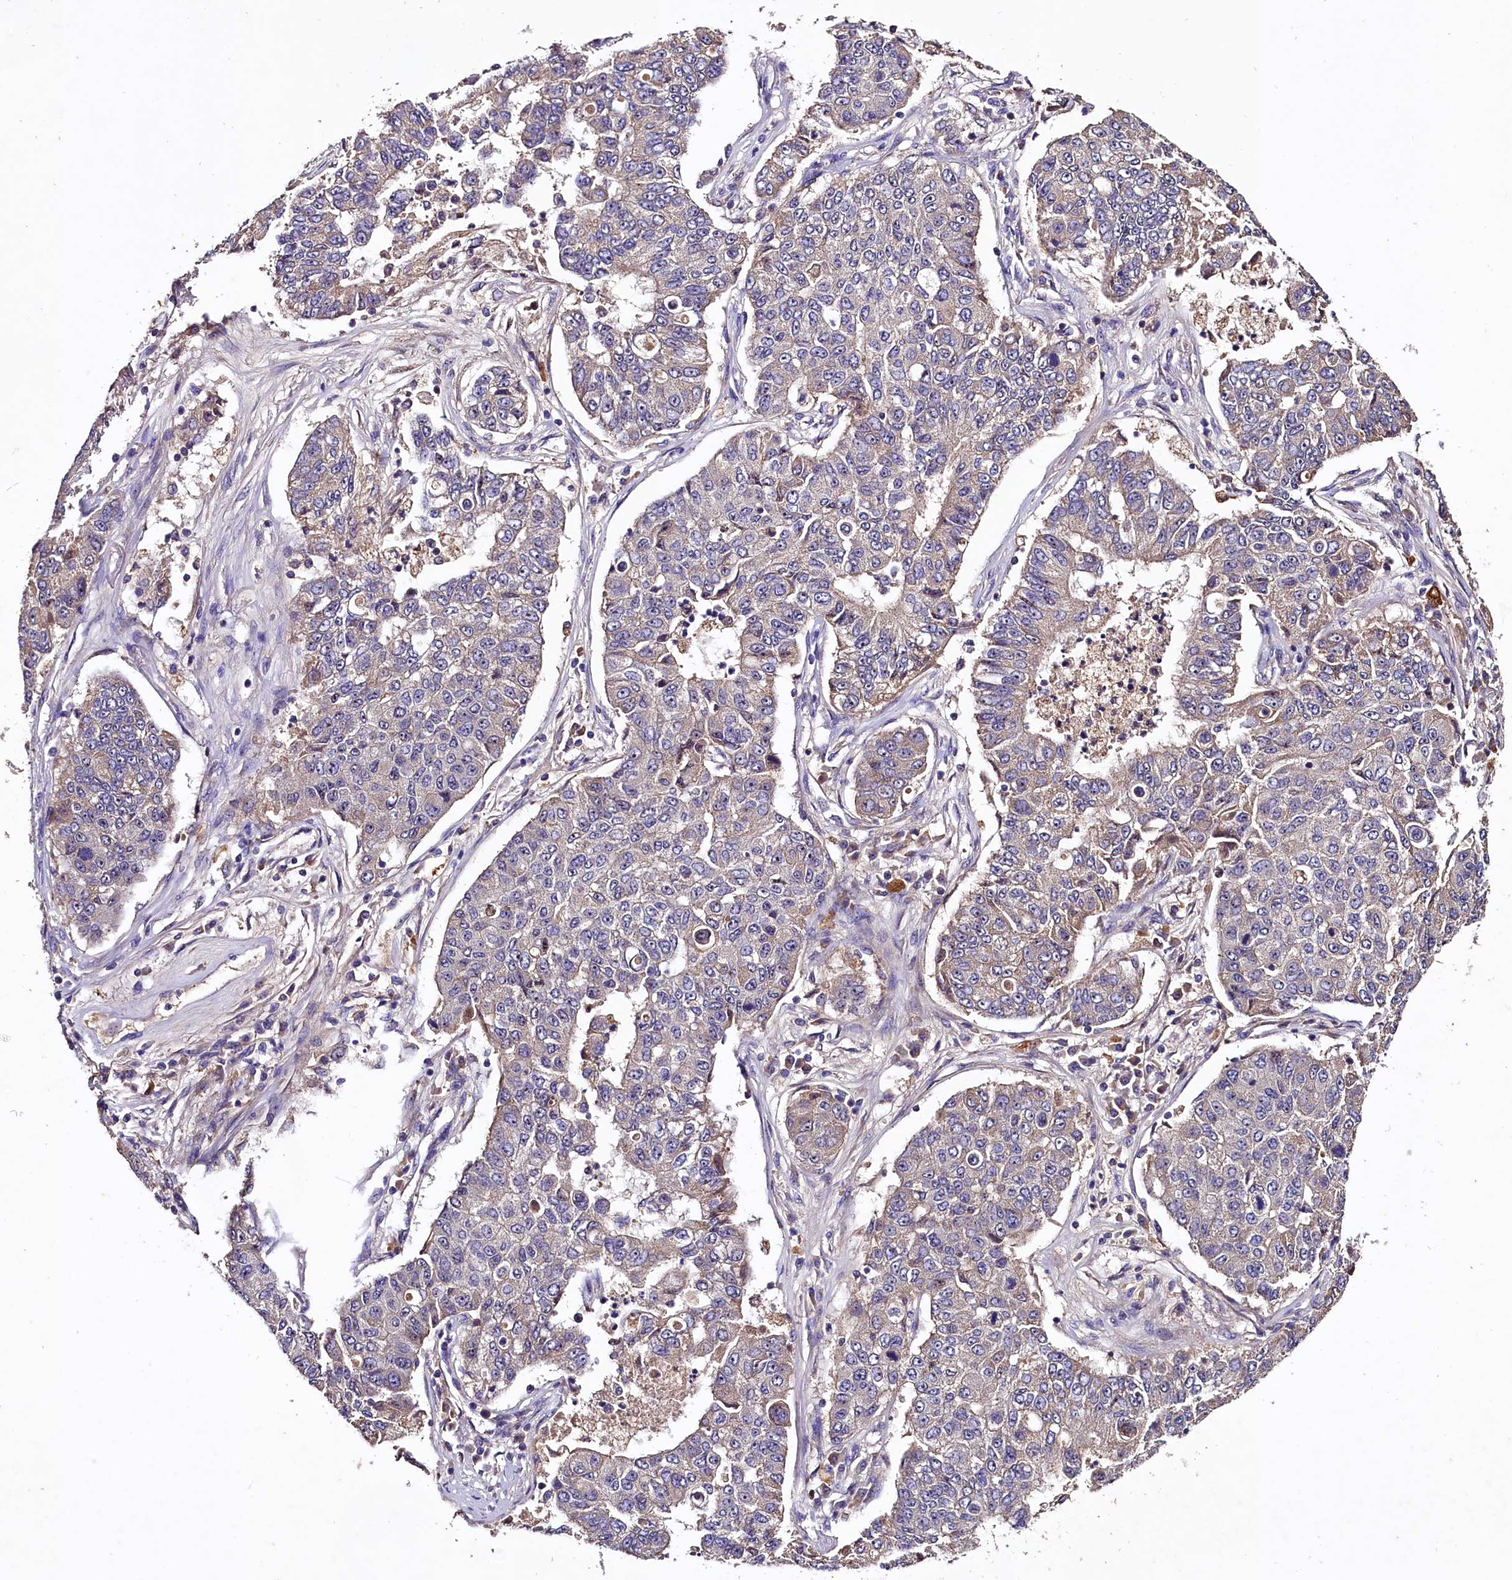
{"staining": {"intensity": "weak", "quantity": "25%-75%", "location": "cytoplasmic/membranous"}, "tissue": "lung cancer", "cell_type": "Tumor cells", "image_type": "cancer", "snomed": [{"axis": "morphology", "description": "Squamous cell carcinoma, NOS"}, {"axis": "topography", "description": "Lung"}], "caption": "Lung cancer (squamous cell carcinoma) tissue displays weak cytoplasmic/membranous expression in about 25%-75% of tumor cells, visualized by immunohistochemistry. The staining is performed using DAB brown chromogen to label protein expression. The nuclei are counter-stained blue using hematoxylin.", "gene": "PLXNB1", "patient": {"sex": "male", "age": 74}}